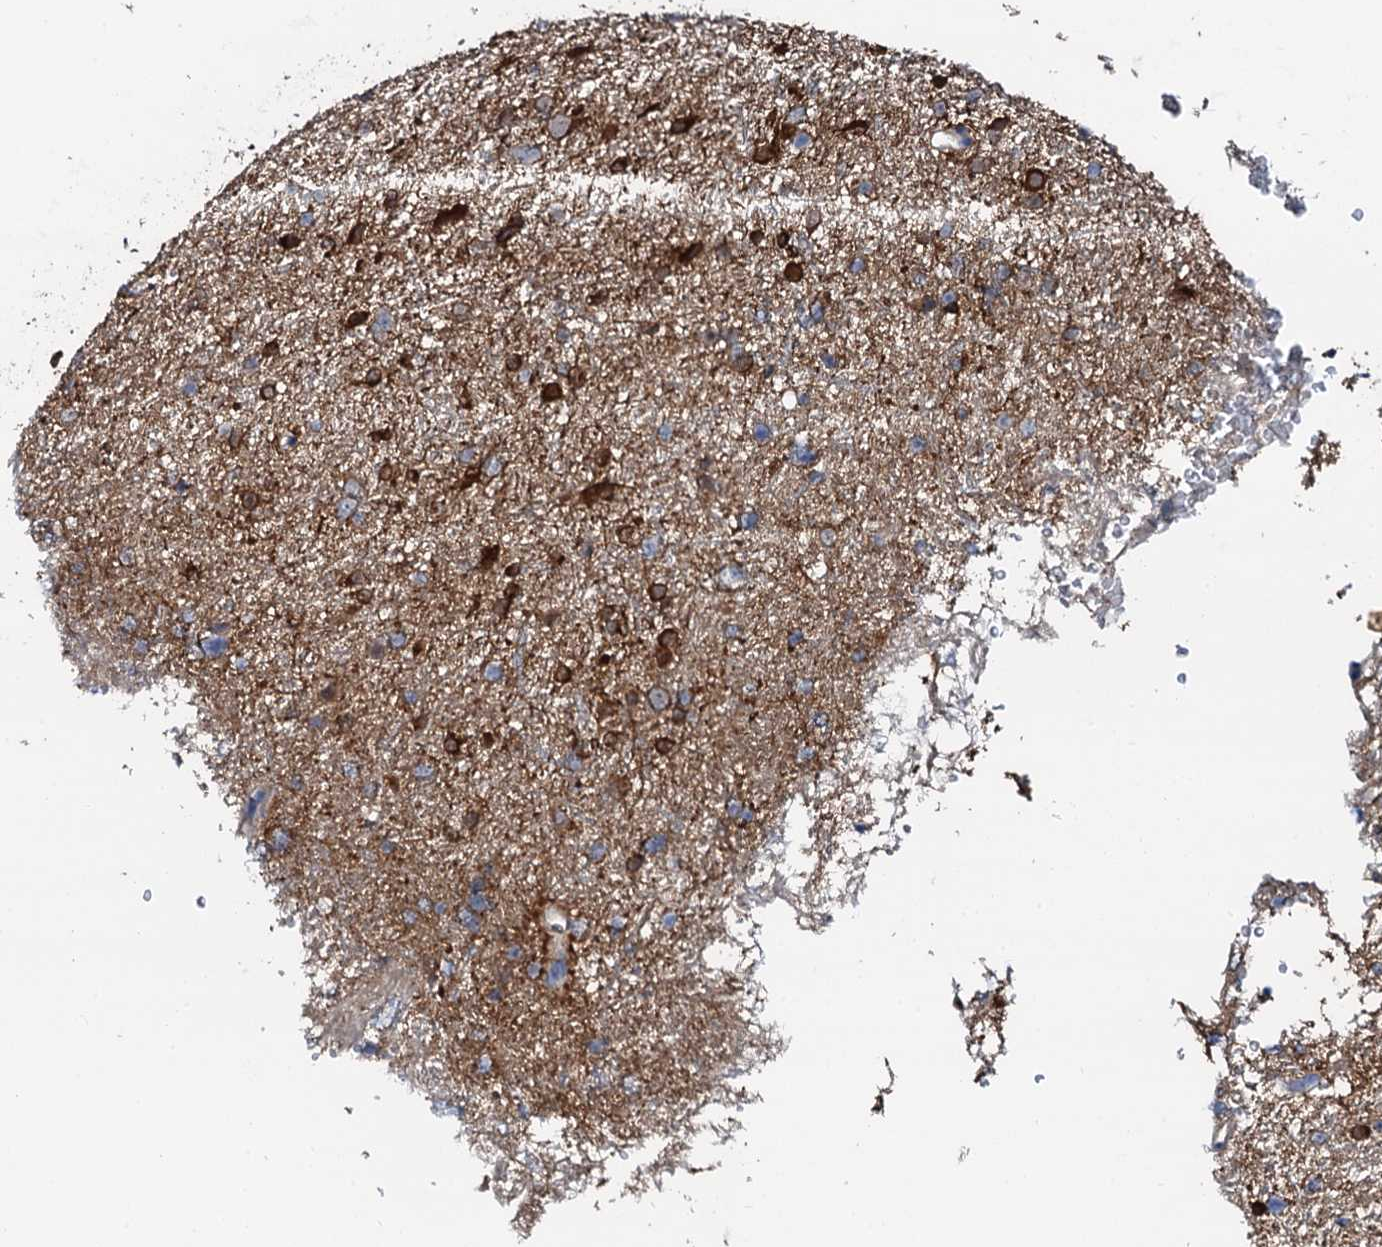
{"staining": {"intensity": "strong", "quantity": "<25%", "location": "cytoplasmic/membranous"}, "tissue": "glioma", "cell_type": "Tumor cells", "image_type": "cancer", "snomed": [{"axis": "morphology", "description": "Glioma, malignant, Low grade"}, {"axis": "topography", "description": "Cerebral cortex"}], "caption": "Human malignant low-grade glioma stained for a protein (brown) displays strong cytoplasmic/membranous positive positivity in approximately <25% of tumor cells.", "gene": "GFOD2", "patient": {"sex": "female", "age": 39}}